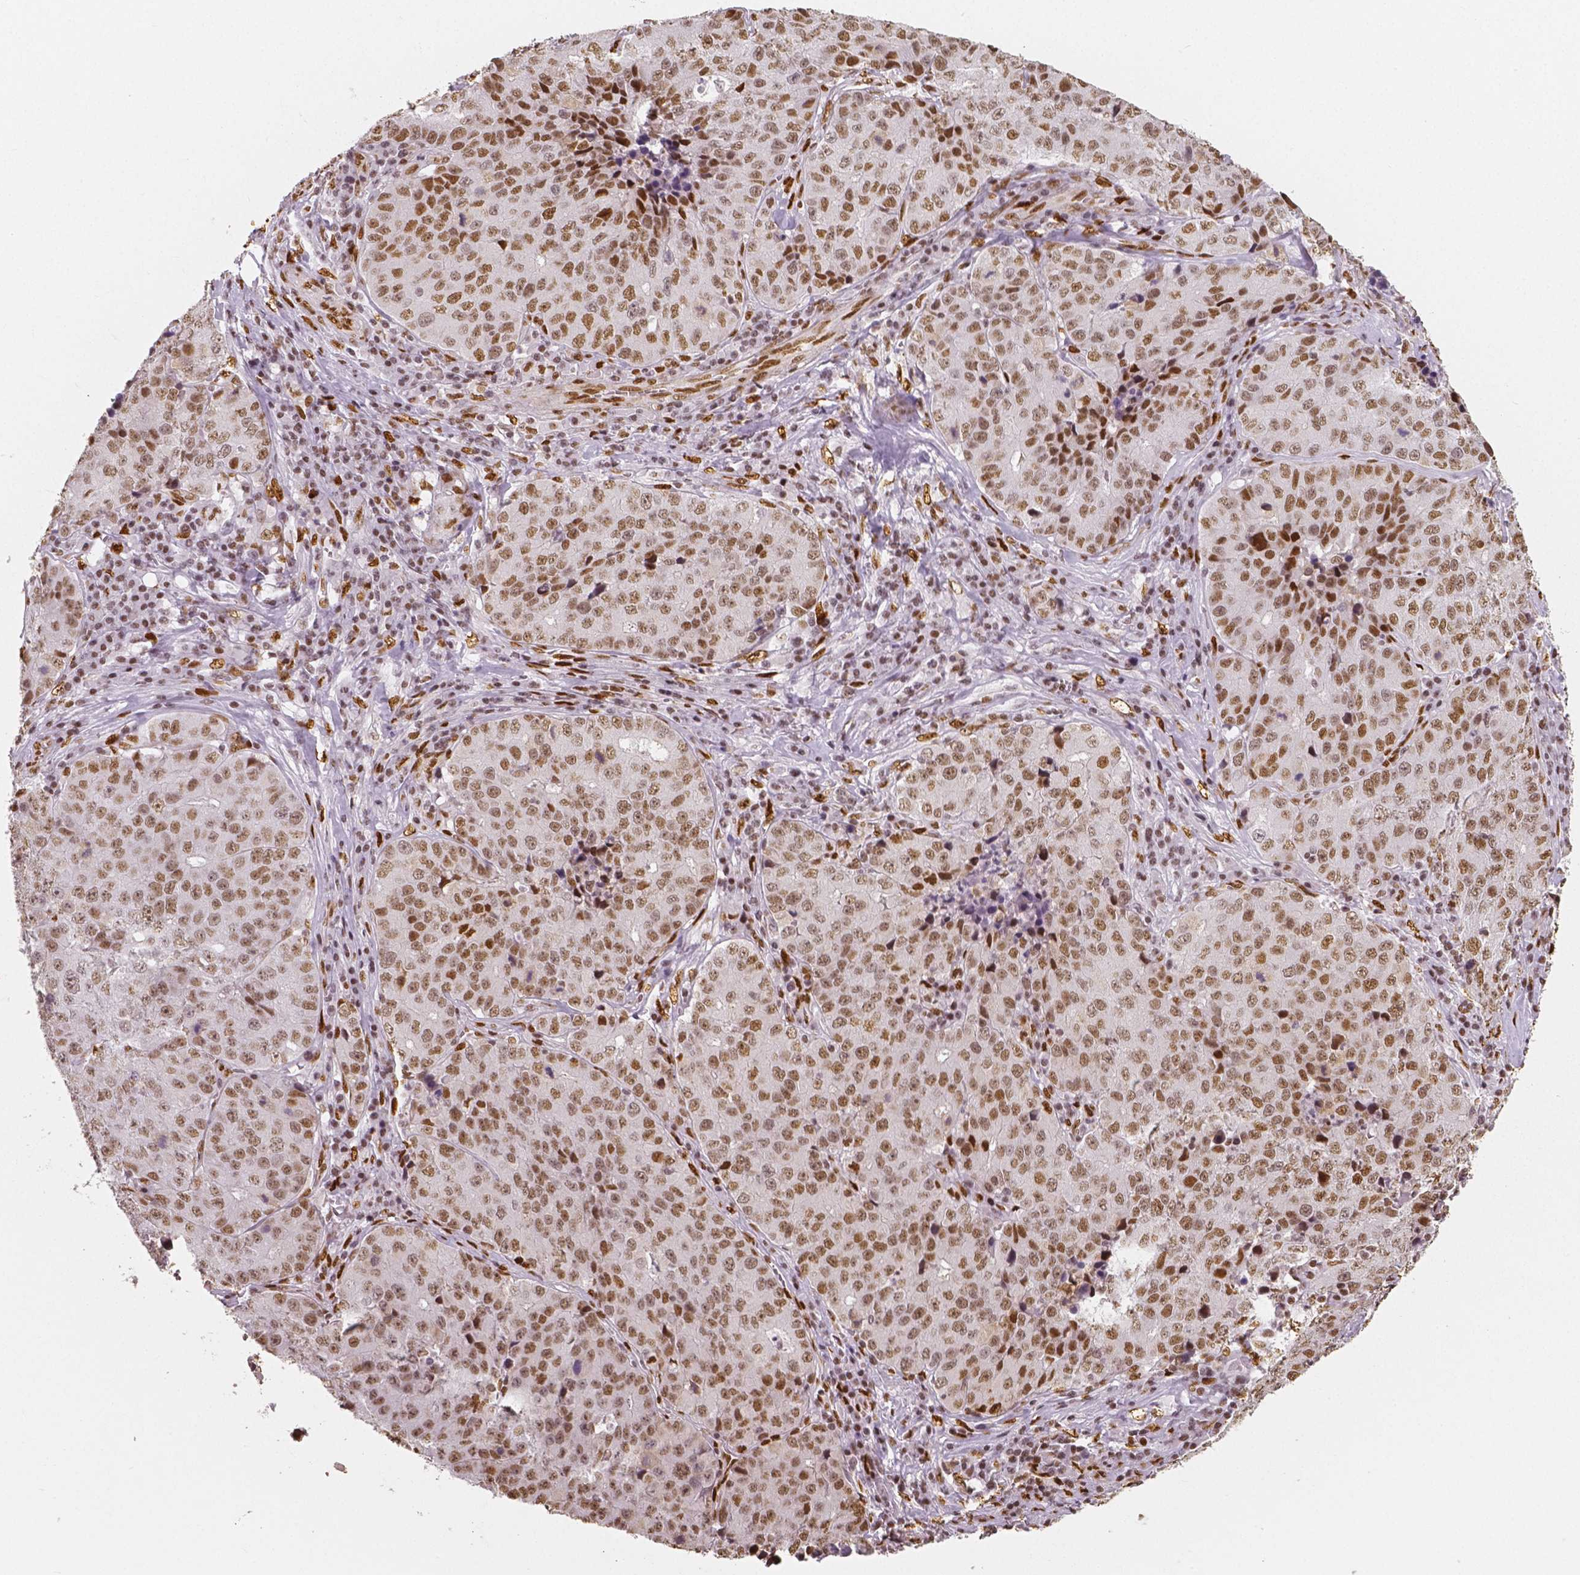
{"staining": {"intensity": "moderate", "quantity": ">75%", "location": "nuclear"}, "tissue": "stomach cancer", "cell_type": "Tumor cells", "image_type": "cancer", "snomed": [{"axis": "morphology", "description": "Adenocarcinoma, NOS"}, {"axis": "topography", "description": "Stomach"}], "caption": "Stomach cancer (adenocarcinoma) stained with a protein marker demonstrates moderate staining in tumor cells.", "gene": "NUCKS1", "patient": {"sex": "male", "age": 71}}